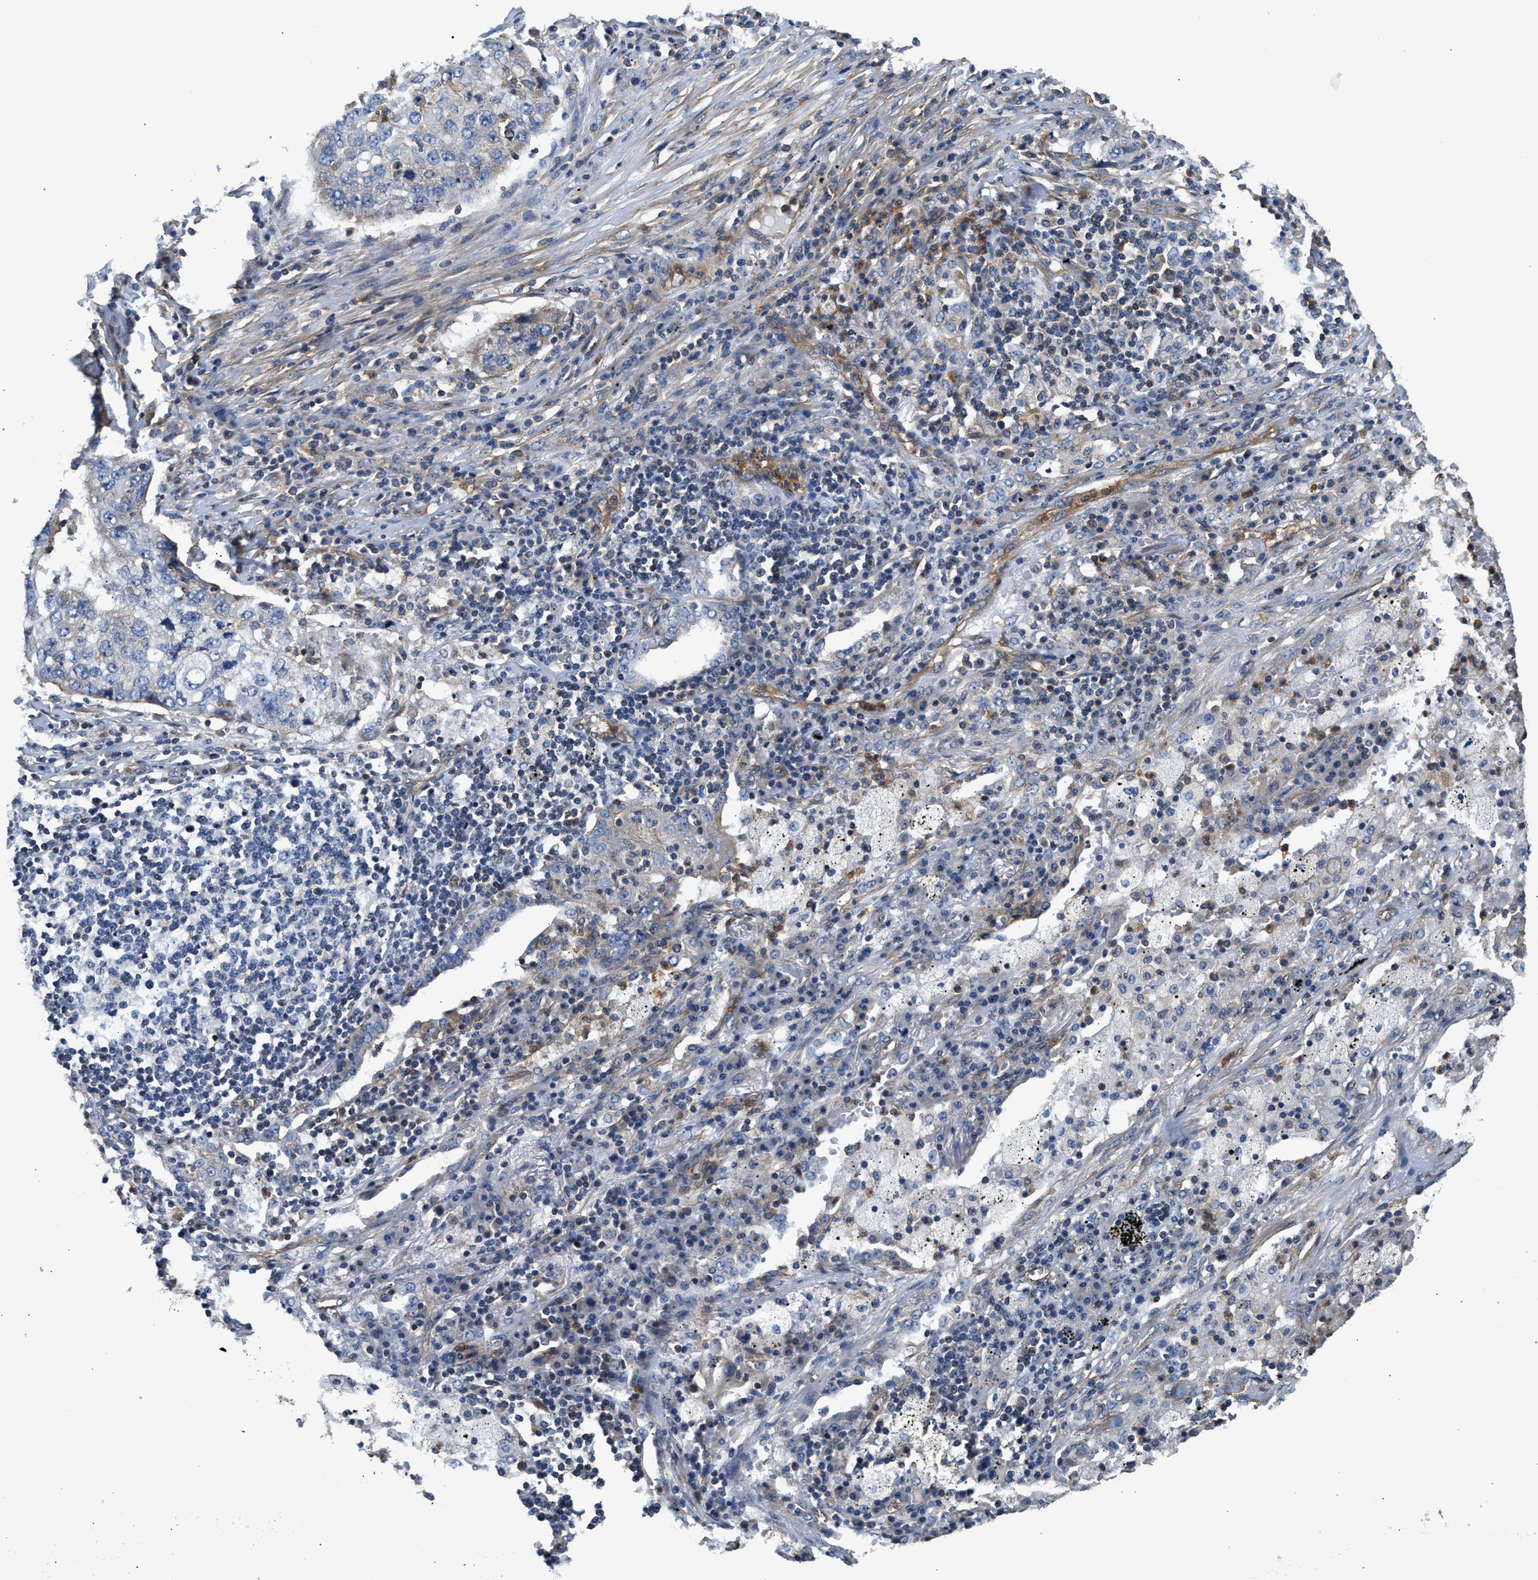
{"staining": {"intensity": "negative", "quantity": "none", "location": "none"}, "tissue": "lung cancer", "cell_type": "Tumor cells", "image_type": "cancer", "snomed": [{"axis": "morphology", "description": "Squamous cell carcinoma, NOS"}, {"axis": "topography", "description": "Lung"}], "caption": "A high-resolution image shows immunohistochemistry staining of lung cancer, which displays no significant expression in tumor cells.", "gene": "SAMD9L", "patient": {"sex": "female", "age": 63}}